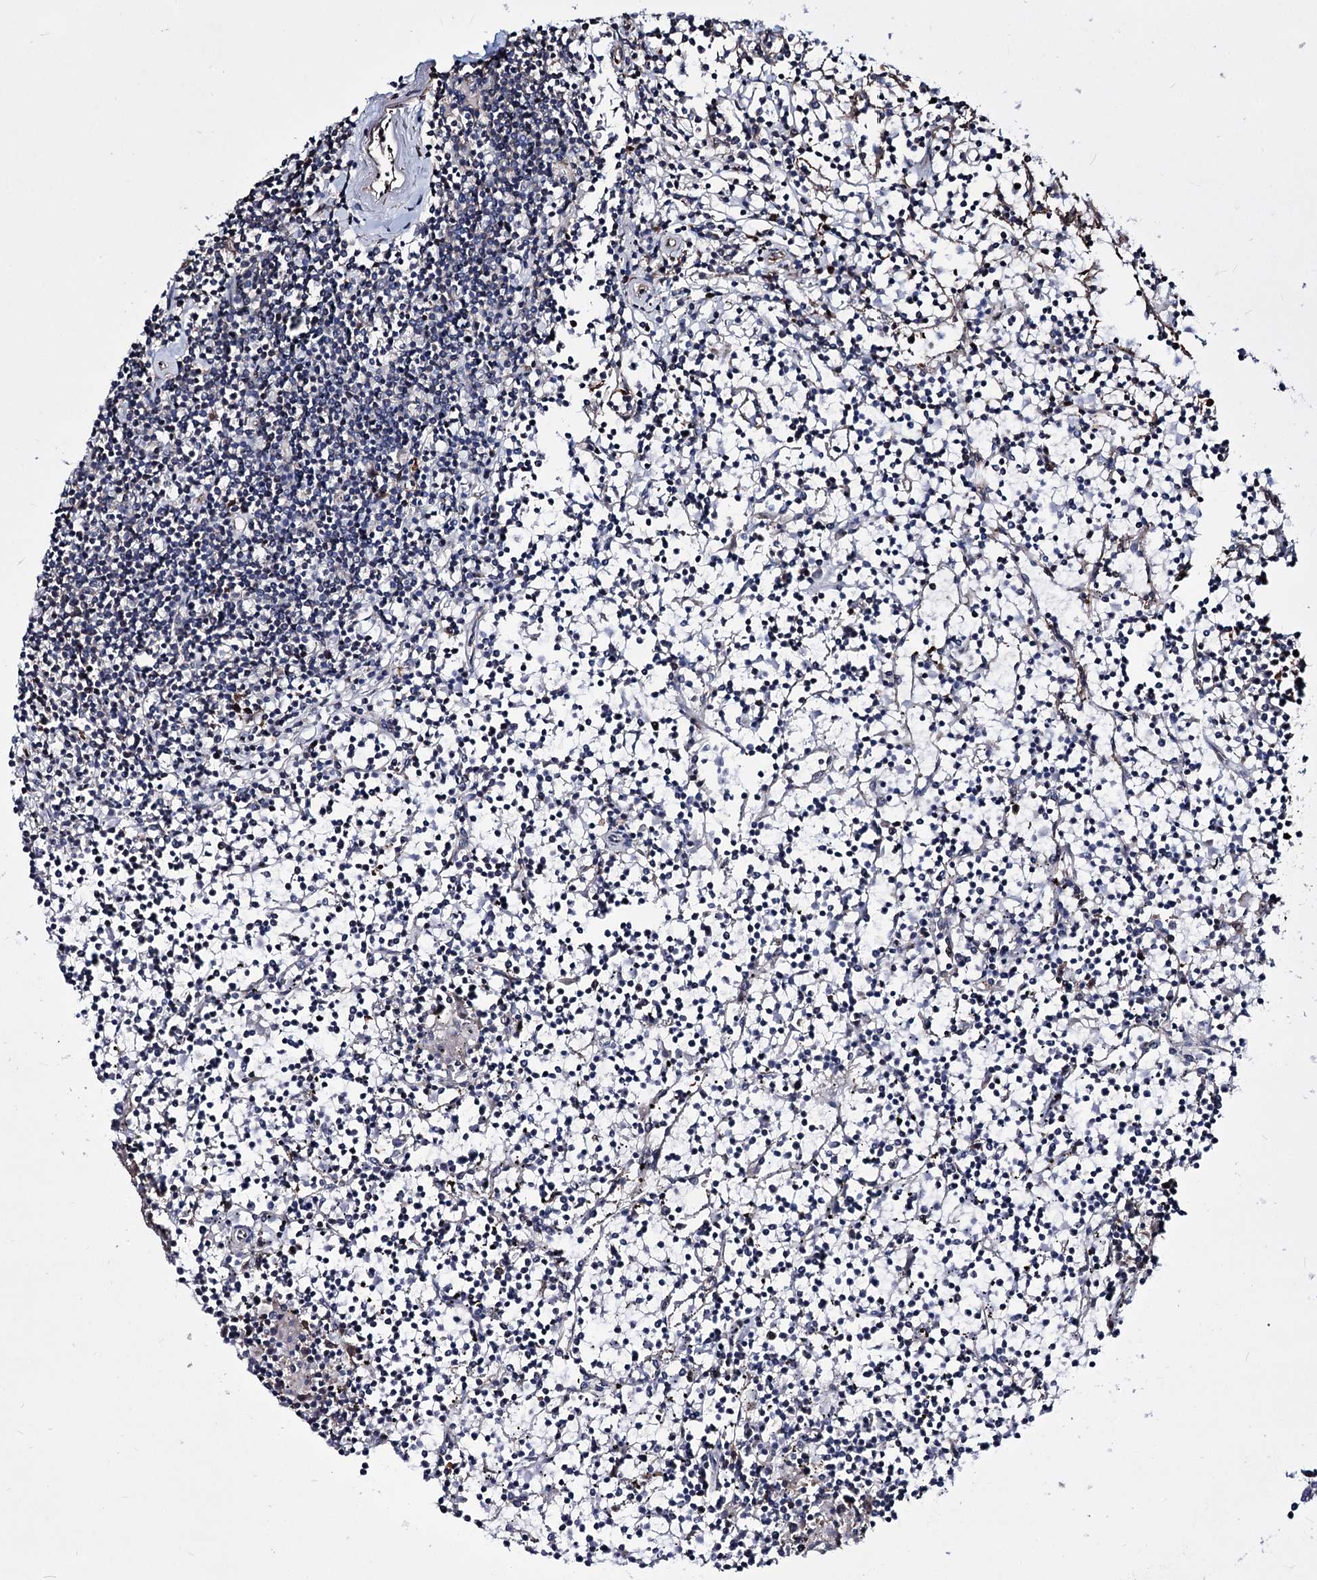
{"staining": {"intensity": "negative", "quantity": "none", "location": "none"}, "tissue": "lymphoma", "cell_type": "Tumor cells", "image_type": "cancer", "snomed": [{"axis": "morphology", "description": "Malignant lymphoma, non-Hodgkin's type, Low grade"}, {"axis": "topography", "description": "Spleen"}], "caption": "High magnification brightfield microscopy of lymphoma stained with DAB (brown) and counterstained with hematoxylin (blue): tumor cells show no significant staining.", "gene": "CHMP7", "patient": {"sex": "female", "age": 19}}